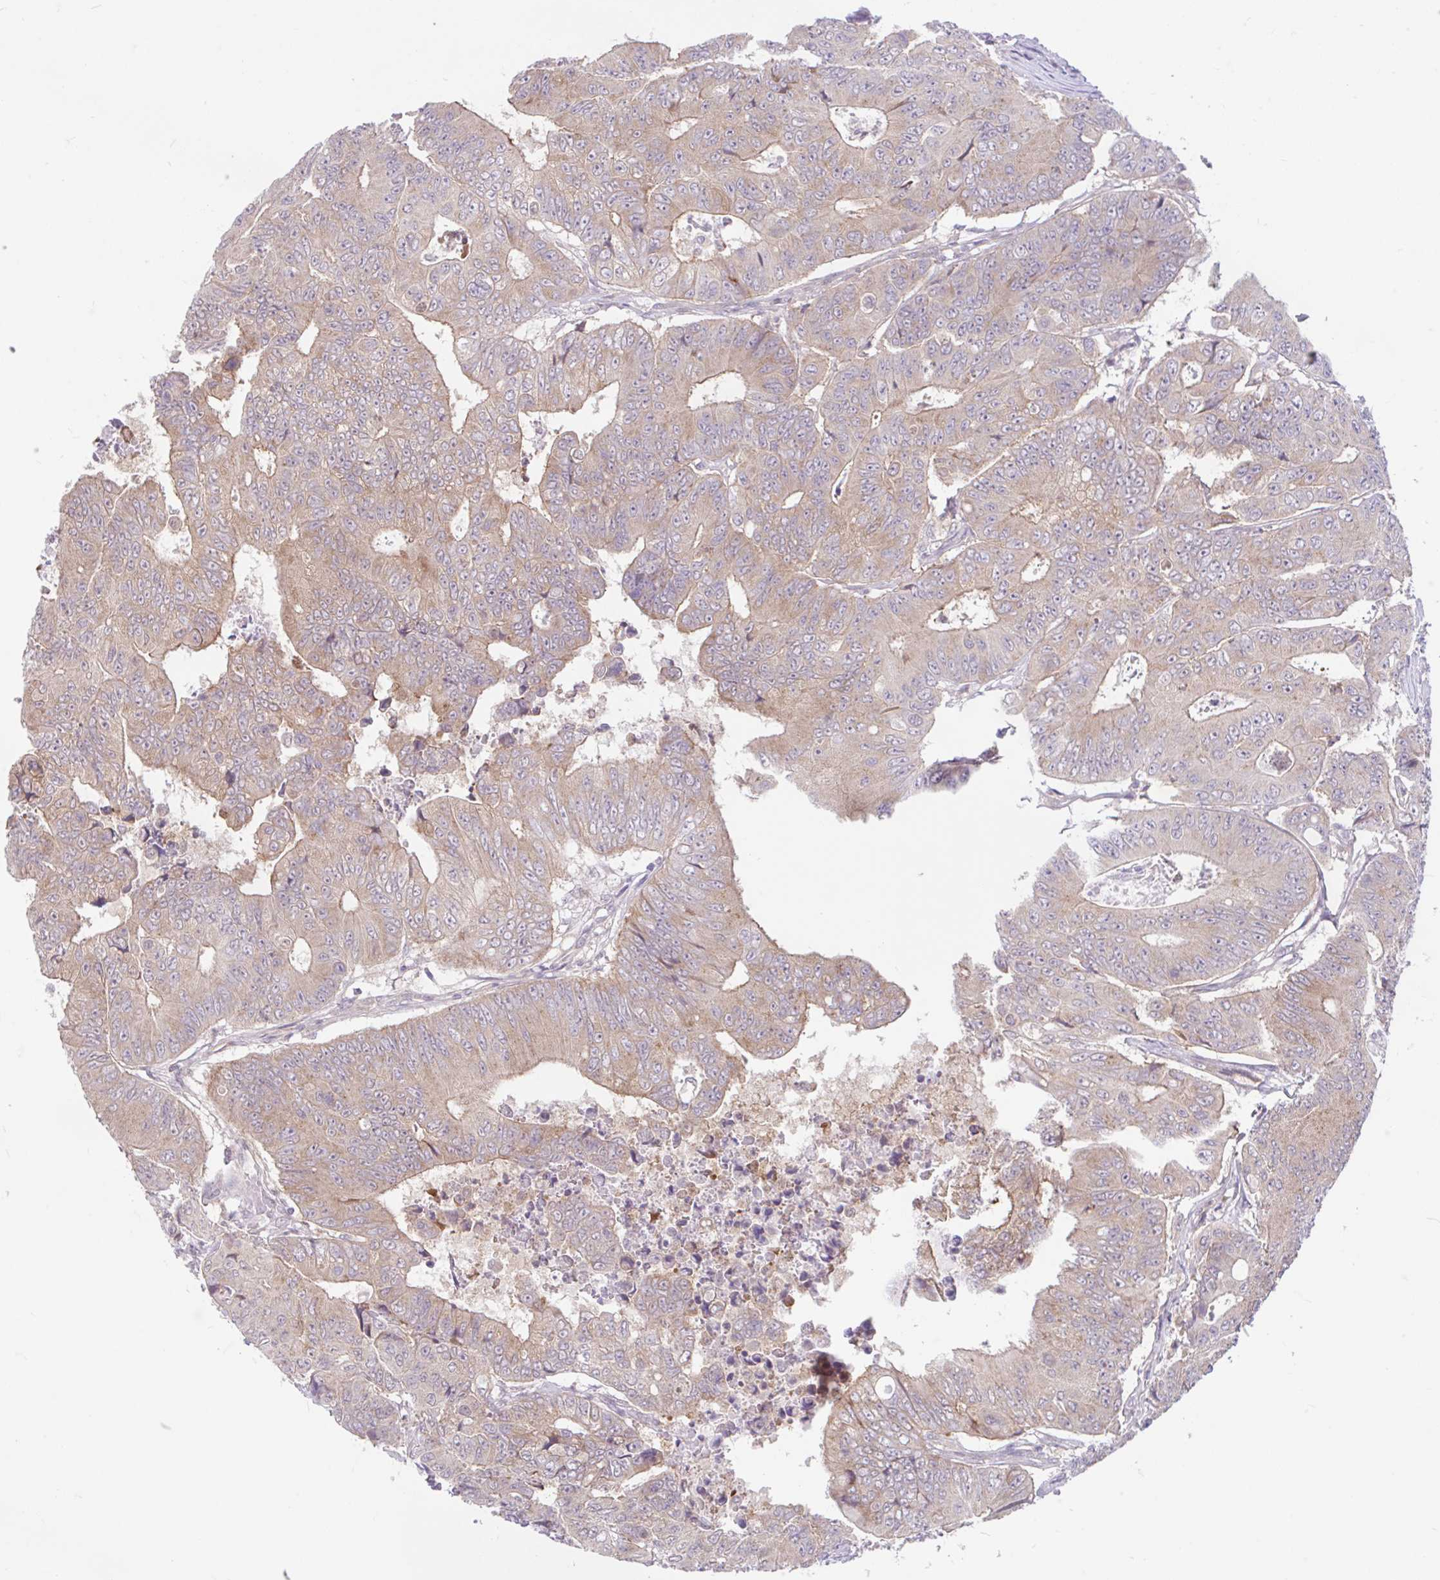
{"staining": {"intensity": "weak", "quantity": "25%-75%", "location": "cytoplasmic/membranous"}, "tissue": "colorectal cancer", "cell_type": "Tumor cells", "image_type": "cancer", "snomed": [{"axis": "morphology", "description": "Adenocarcinoma, NOS"}, {"axis": "topography", "description": "Colon"}], "caption": "DAB immunohistochemical staining of human colorectal adenocarcinoma exhibits weak cytoplasmic/membranous protein staining in about 25%-75% of tumor cells.", "gene": "RALBP1", "patient": {"sex": "female", "age": 48}}